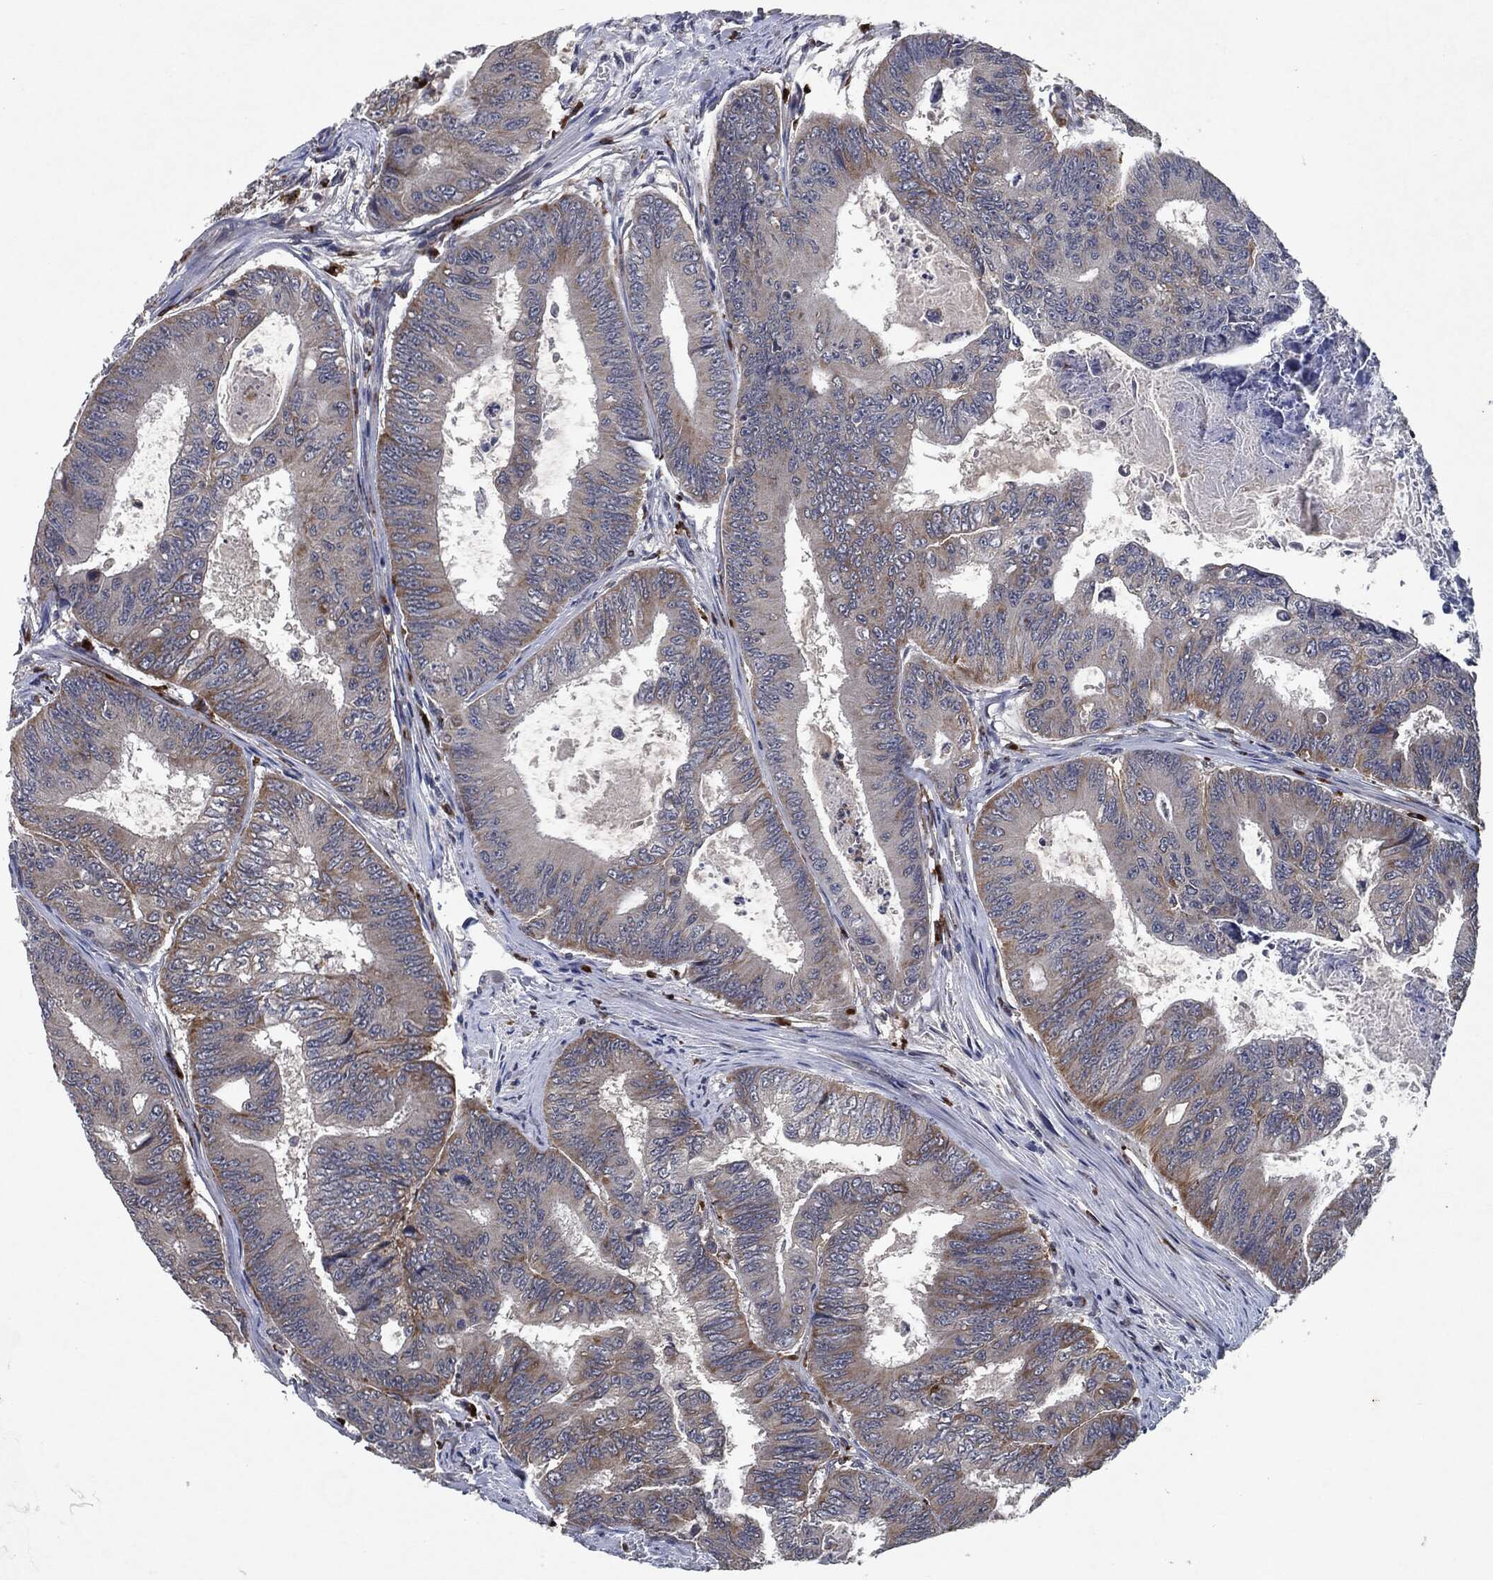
{"staining": {"intensity": "moderate", "quantity": "<25%", "location": "cytoplasmic/membranous"}, "tissue": "colorectal cancer", "cell_type": "Tumor cells", "image_type": "cancer", "snomed": [{"axis": "morphology", "description": "Adenocarcinoma, NOS"}, {"axis": "topography", "description": "Colon"}], "caption": "There is low levels of moderate cytoplasmic/membranous staining in tumor cells of colorectal adenocarcinoma, as demonstrated by immunohistochemical staining (brown color).", "gene": "SLC31A2", "patient": {"sex": "female", "age": 48}}